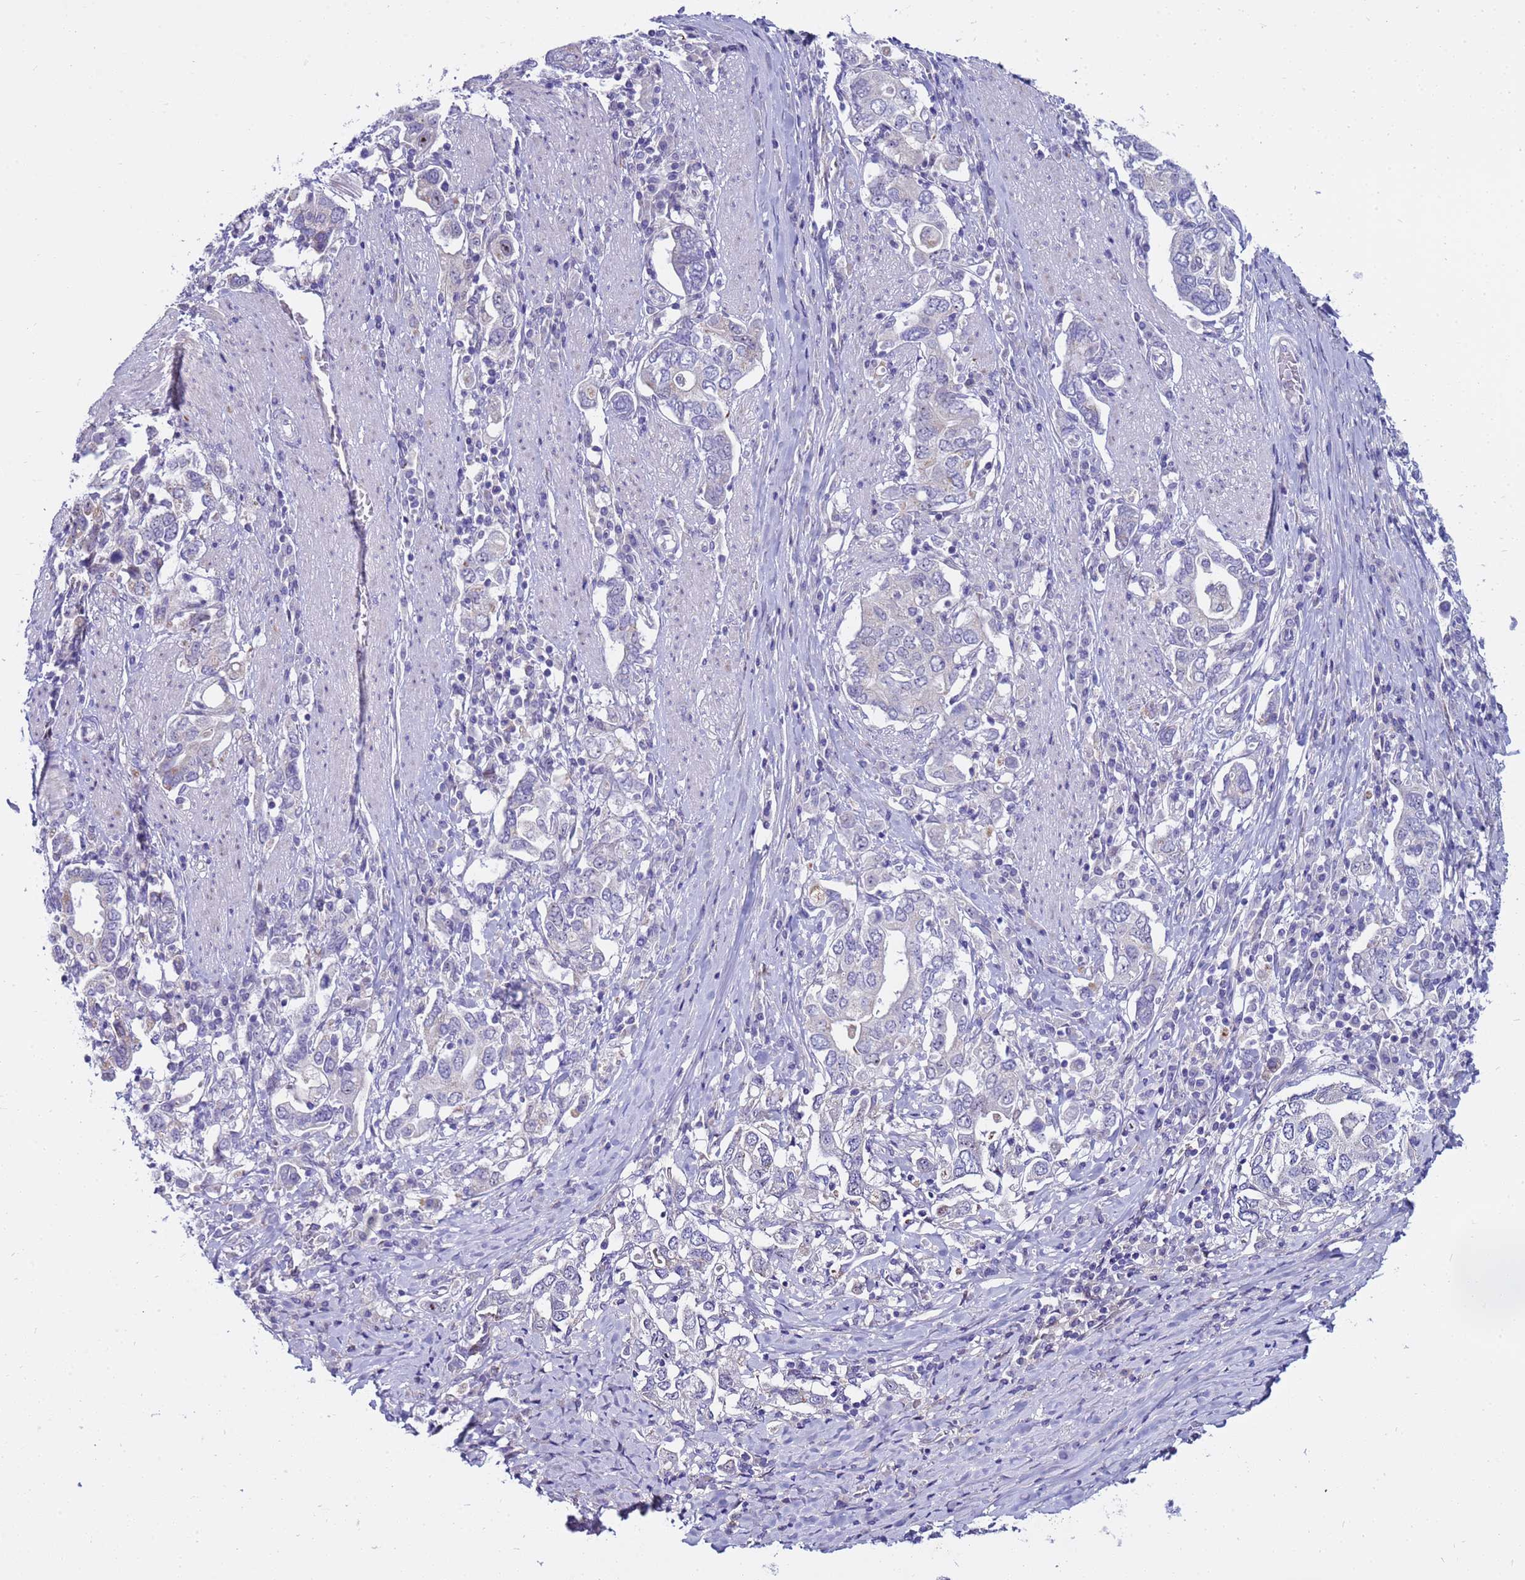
{"staining": {"intensity": "negative", "quantity": "none", "location": "none"}, "tissue": "stomach cancer", "cell_type": "Tumor cells", "image_type": "cancer", "snomed": [{"axis": "morphology", "description": "Adenocarcinoma, NOS"}, {"axis": "topography", "description": "Stomach, upper"}, {"axis": "topography", "description": "Stomach"}], "caption": "The histopathology image reveals no significant expression in tumor cells of stomach cancer.", "gene": "LRATD1", "patient": {"sex": "male", "age": 62}}